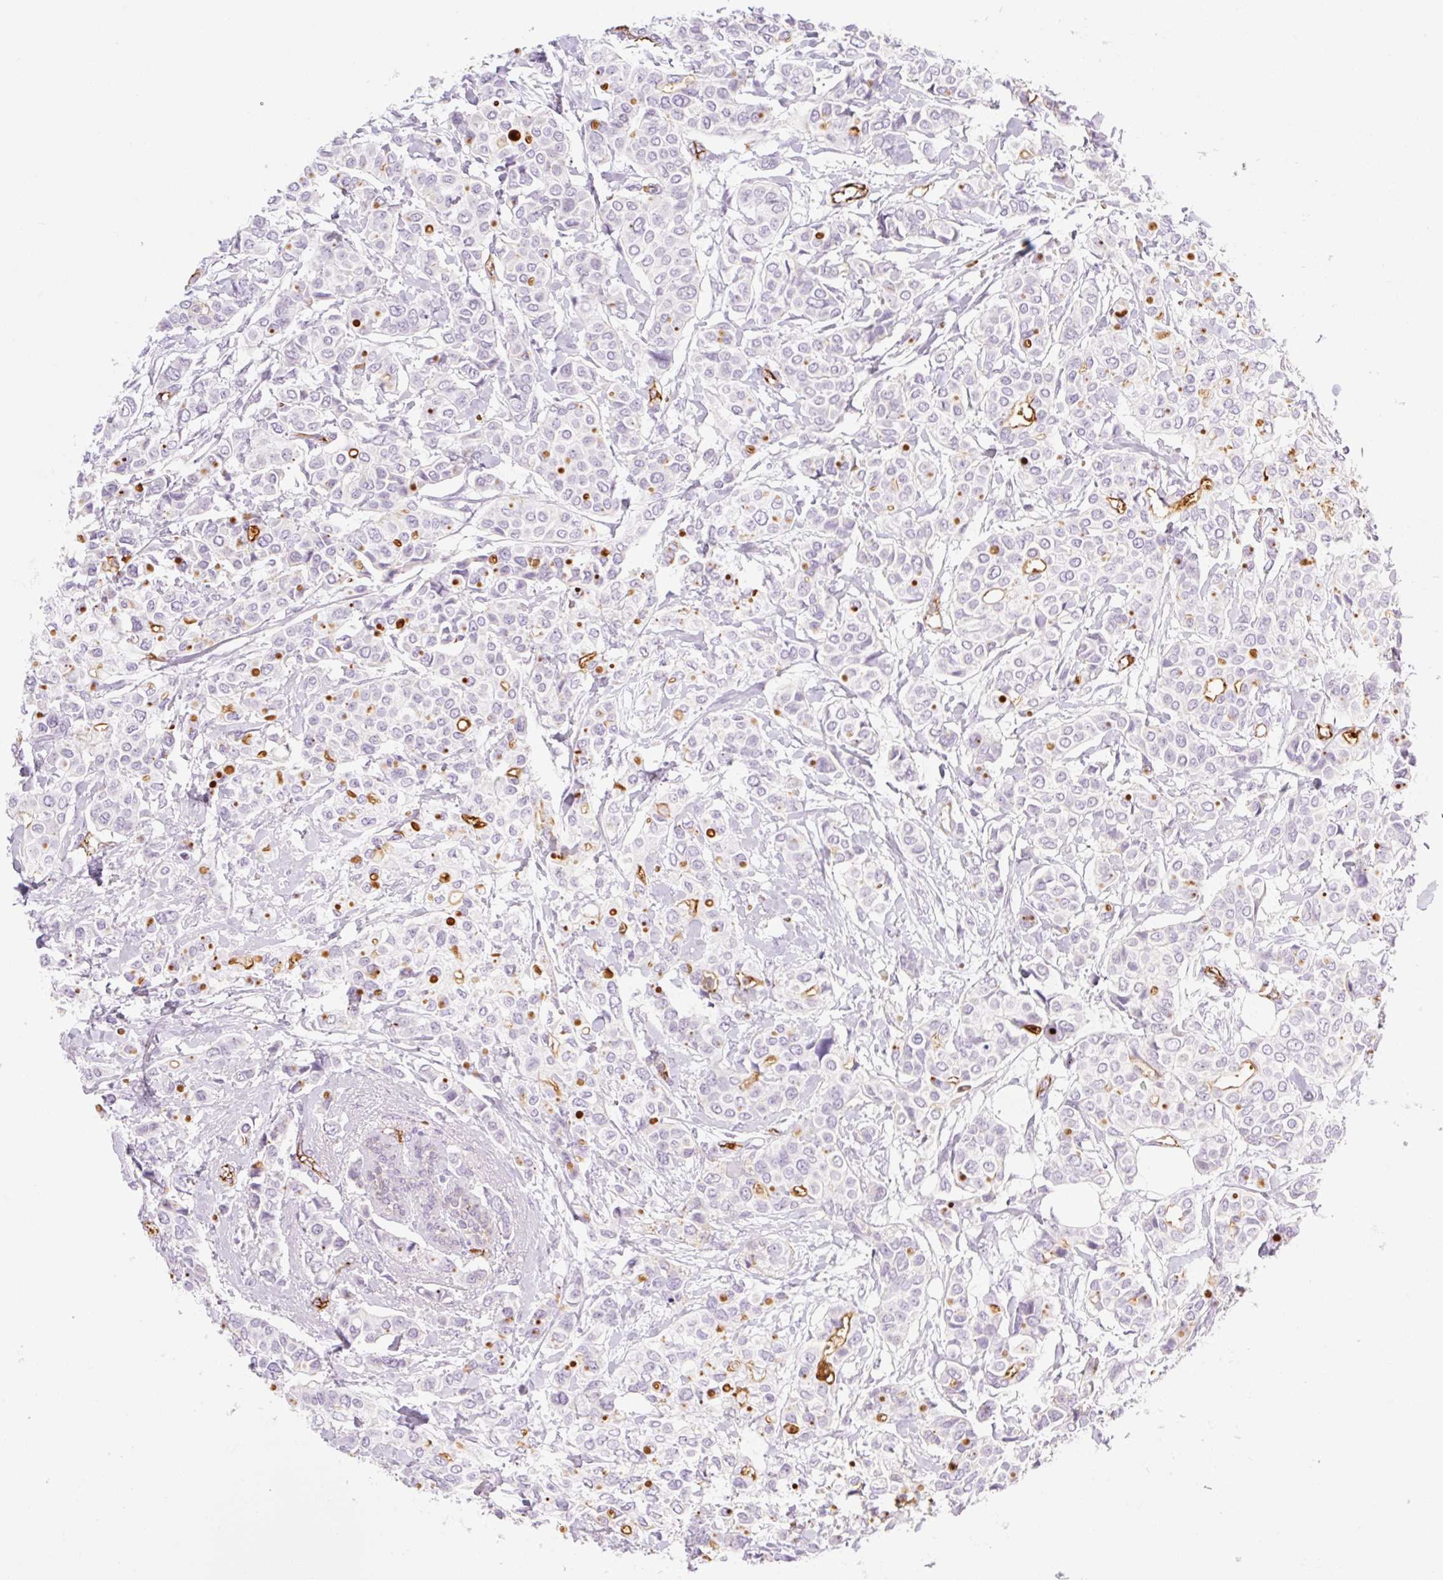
{"staining": {"intensity": "negative", "quantity": "none", "location": "none"}, "tissue": "breast cancer", "cell_type": "Tumor cells", "image_type": "cancer", "snomed": [{"axis": "morphology", "description": "Lobular carcinoma"}, {"axis": "topography", "description": "Breast"}], "caption": "DAB immunohistochemical staining of human breast cancer (lobular carcinoma) reveals no significant expression in tumor cells.", "gene": "TAF1L", "patient": {"sex": "female", "age": 51}}